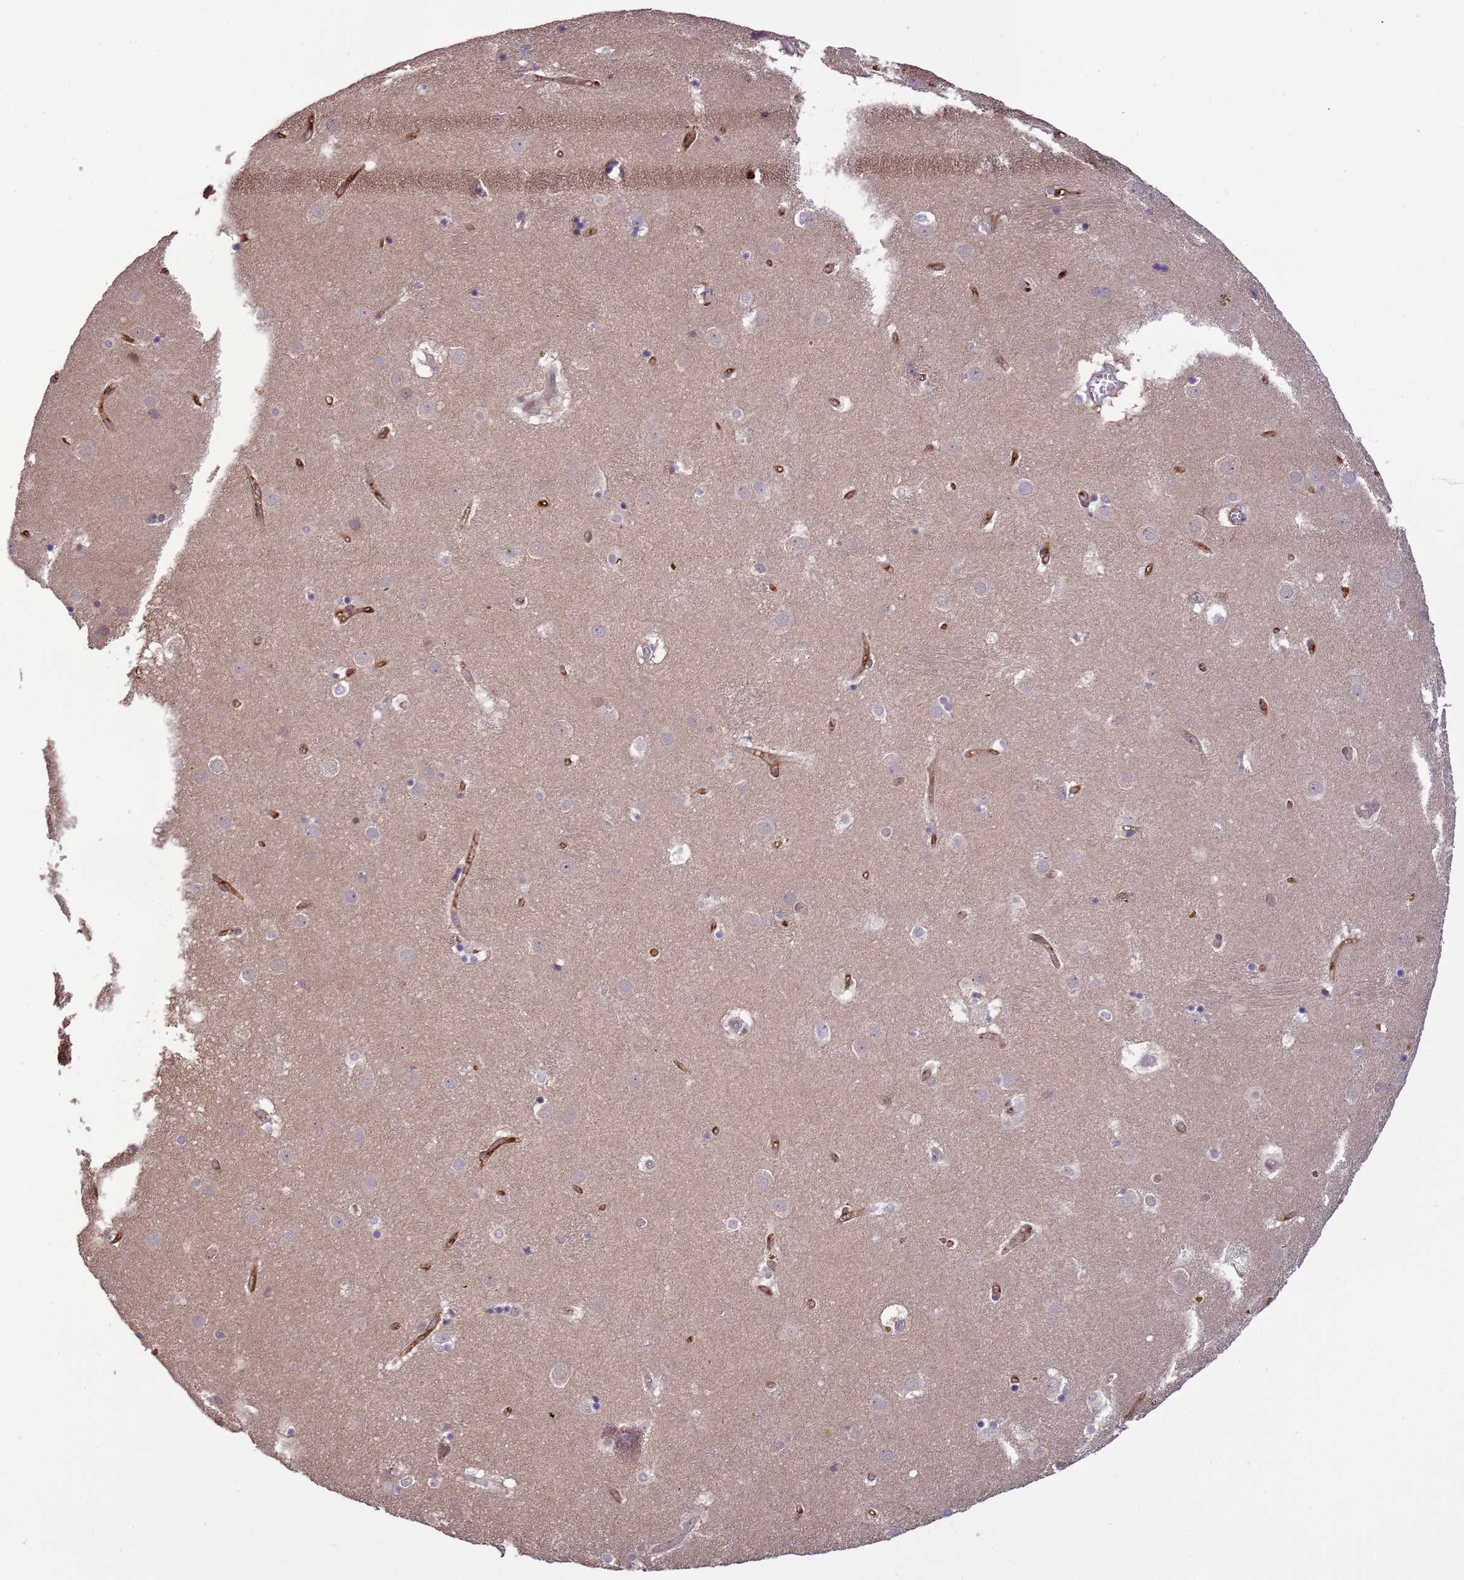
{"staining": {"intensity": "negative", "quantity": "none", "location": "none"}, "tissue": "caudate", "cell_type": "Glial cells", "image_type": "normal", "snomed": [{"axis": "morphology", "description": "Normal tissue, NOS"}, {"axis": "topography", "description": "Lateral ventricle wall"}], "caption": "This is a photomicrograph of immunohistochemistry staining of unremarkable caudate, which shows no expression in glial cells.", "gene": "ZBTB5", "patient": {"sex": "male", "age": 70}}